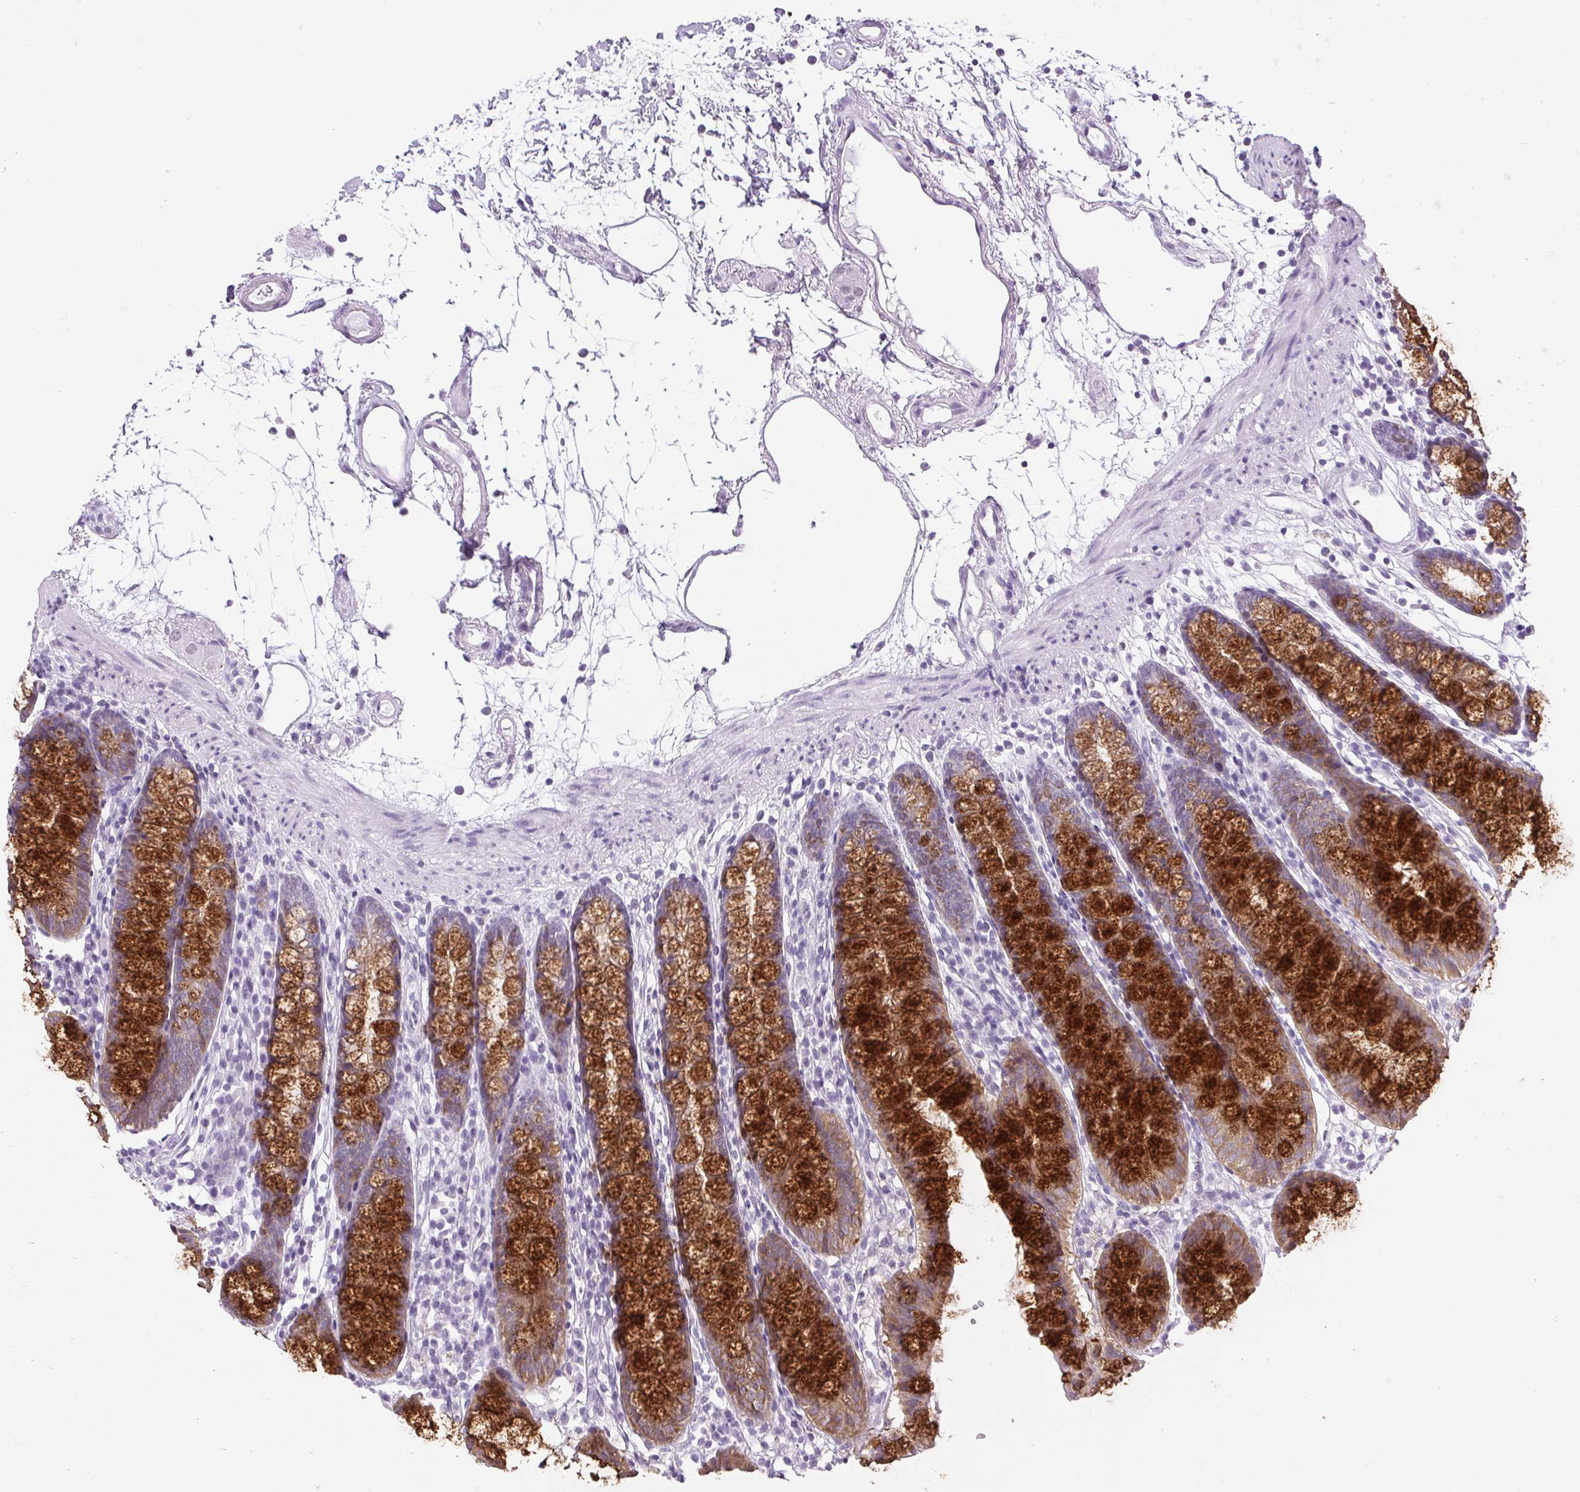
{"staining": {"intensity": "negative", "quantity": "none", "location": "none"}, "tissue": "colon", "cell_type": "Endothelial cells", "image_type": "normal", "snomed": [{"axis": "morphology", "description": "Normal tissue, NOS"}, {"axis": "topography", "description": "Colon"}], "caption": "High magnification brightfield microscopy of benign colon stained with DAB (brown) and counterstained with hematoxylin (blue): endothelial cells show no significant positivity. (DAB IHC with hematoxylin counter stain).", "gene": "BCAS1", "patient": {"sex": "female", "age": 84}}